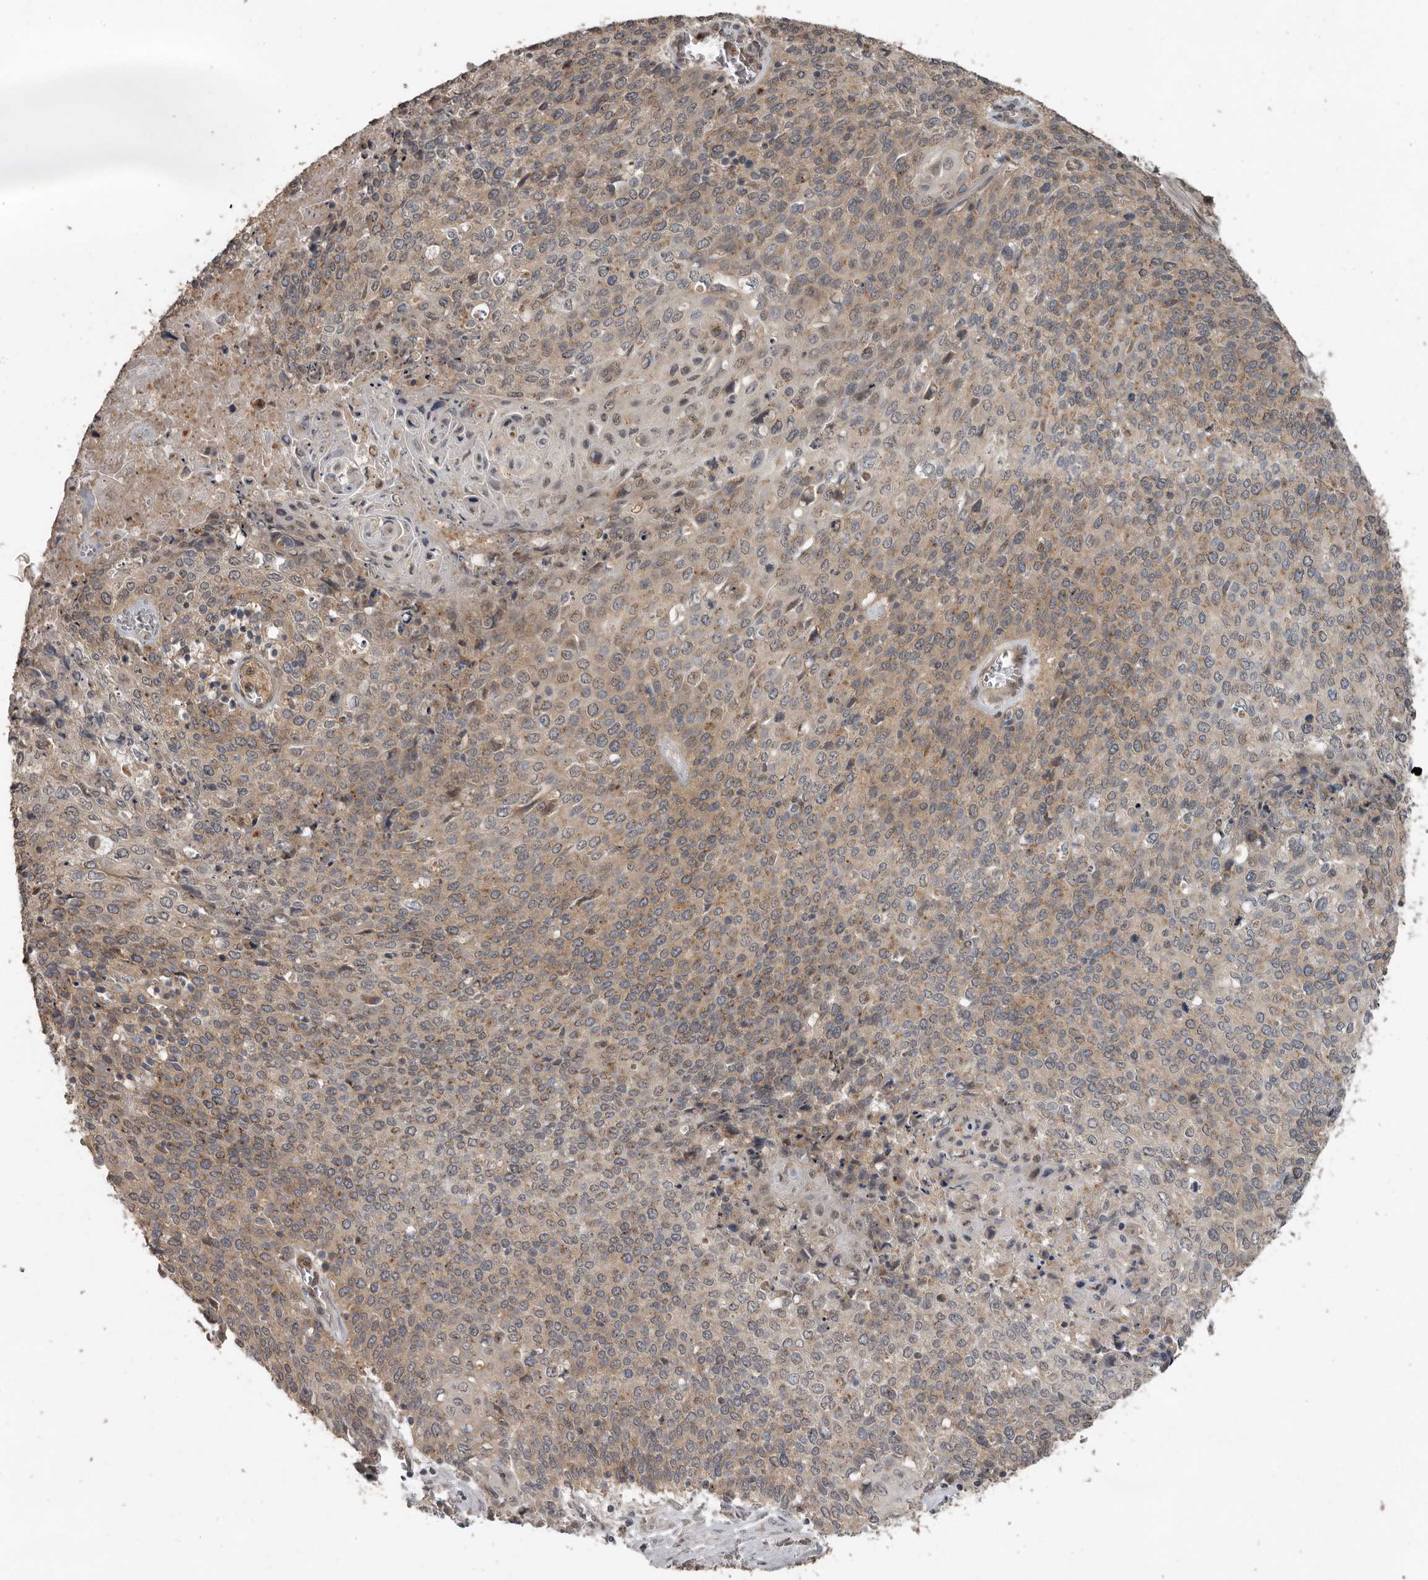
{"staining": {"intensity": "weak", "quantity": "25%-75%", "location": "cytoplasmic/membranous"}, "tissue": "cervical cancer", "cell_type": "Tumor cells", "image_type": "cancer", "snomed": [{"axis": "morphology", "description": "Squamous cell carcinoma, NOS"}, {"axis": "topography", "description": "Cervix"}], "caption": "Immunohistochemistry (DAB) staining of cervical squamous cell carcinoma shows weak cytoplasmic/membranous protein staining in about 25%-75% of tumor cells.", "gene": "CEP350", "patient": {"sex": "female", "age": 39}}